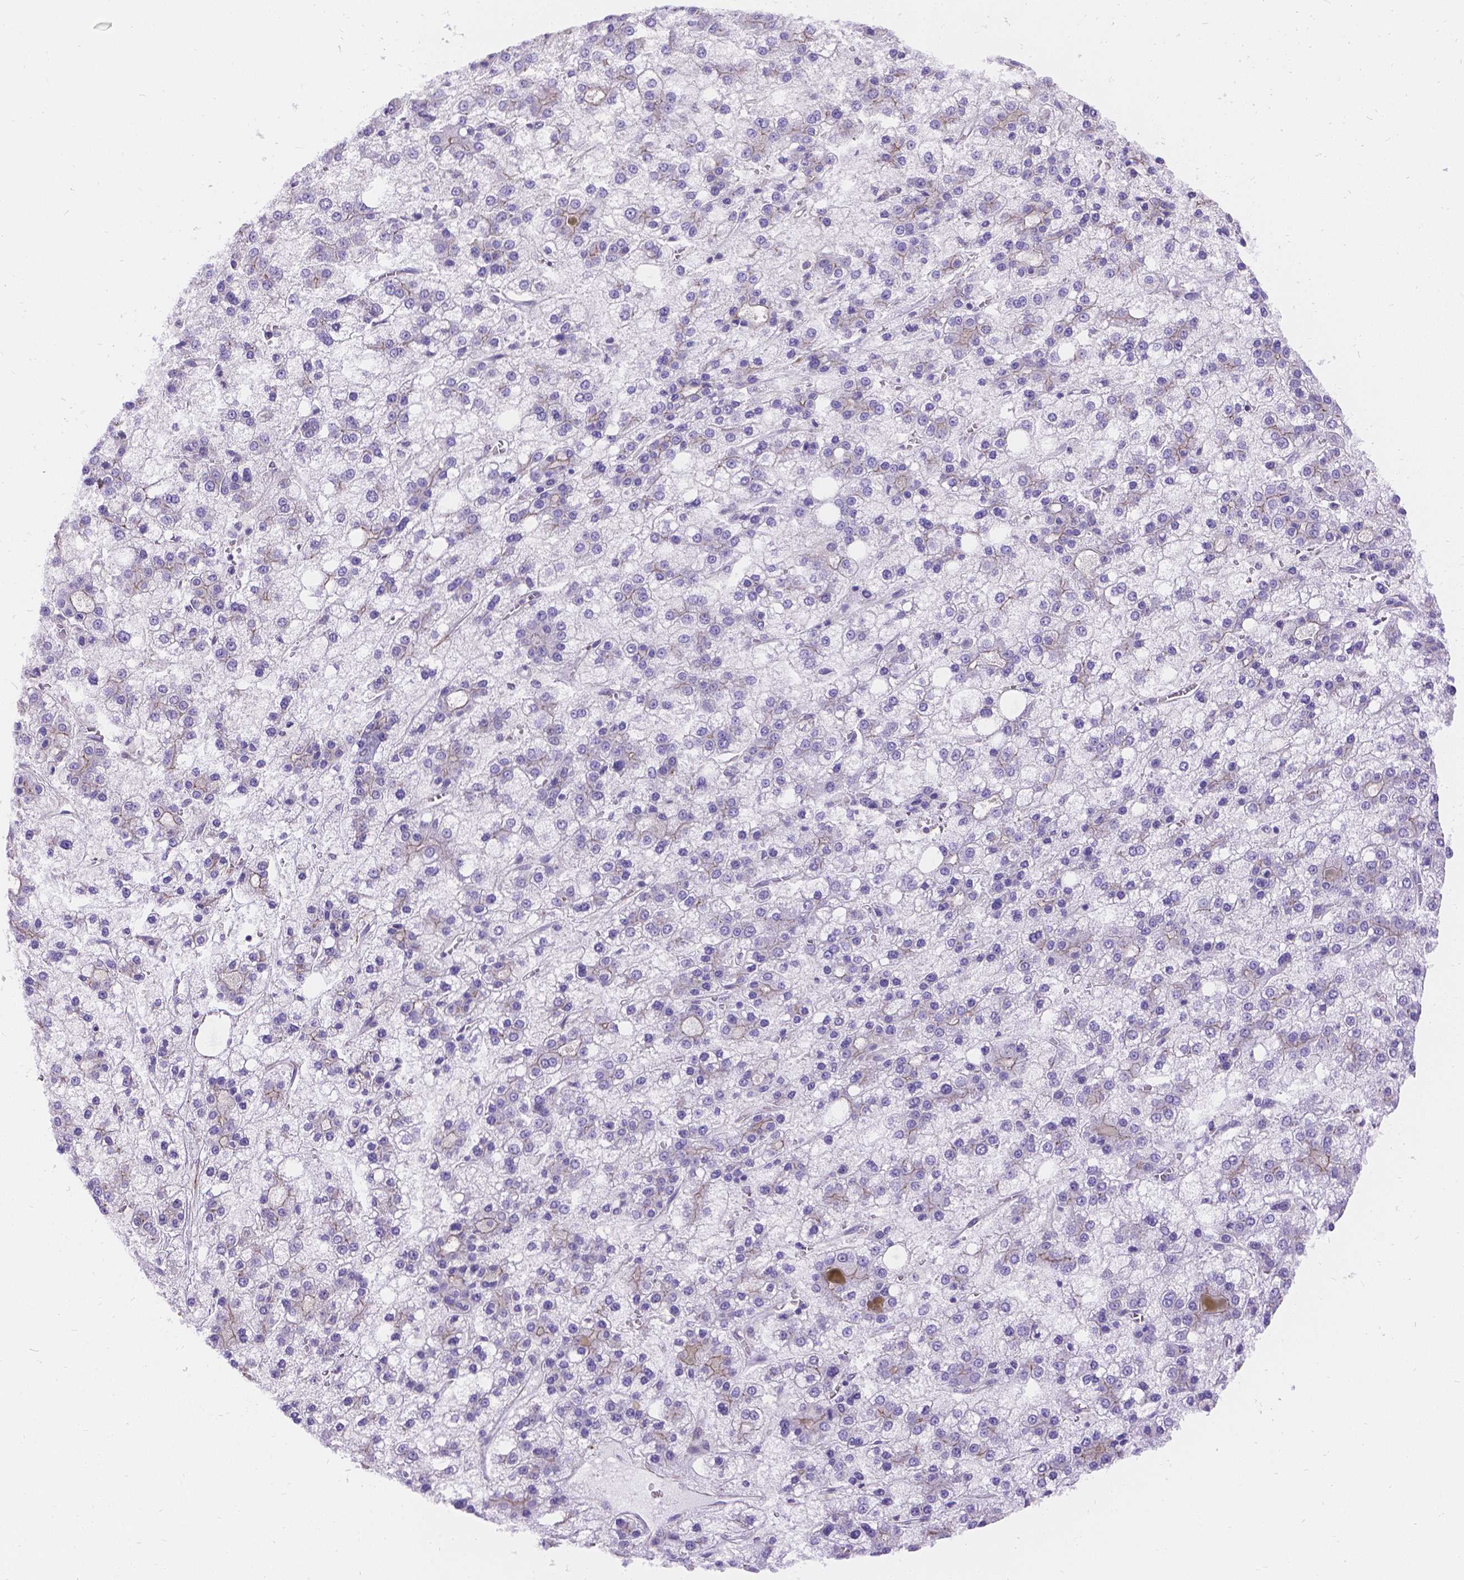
{"staining": {"intensity": "negative", "quantity": "none", "location": "none"}, "tissue": "liver cancer", "cell_type": "Tumor cells", "image_type": "cancer", "snomed": [{"axis": "morphology", "description": "Carcinoma, Hepatocellular, NOS"}, {"axis": "topography", "description": "Liver"}], "caption": "A micrograph of human hepatocellular carcinoma (liver) is negative for staining in tumor cells.", "gene": "PALS1", "patient": {"sex": "male", "age": 73}}